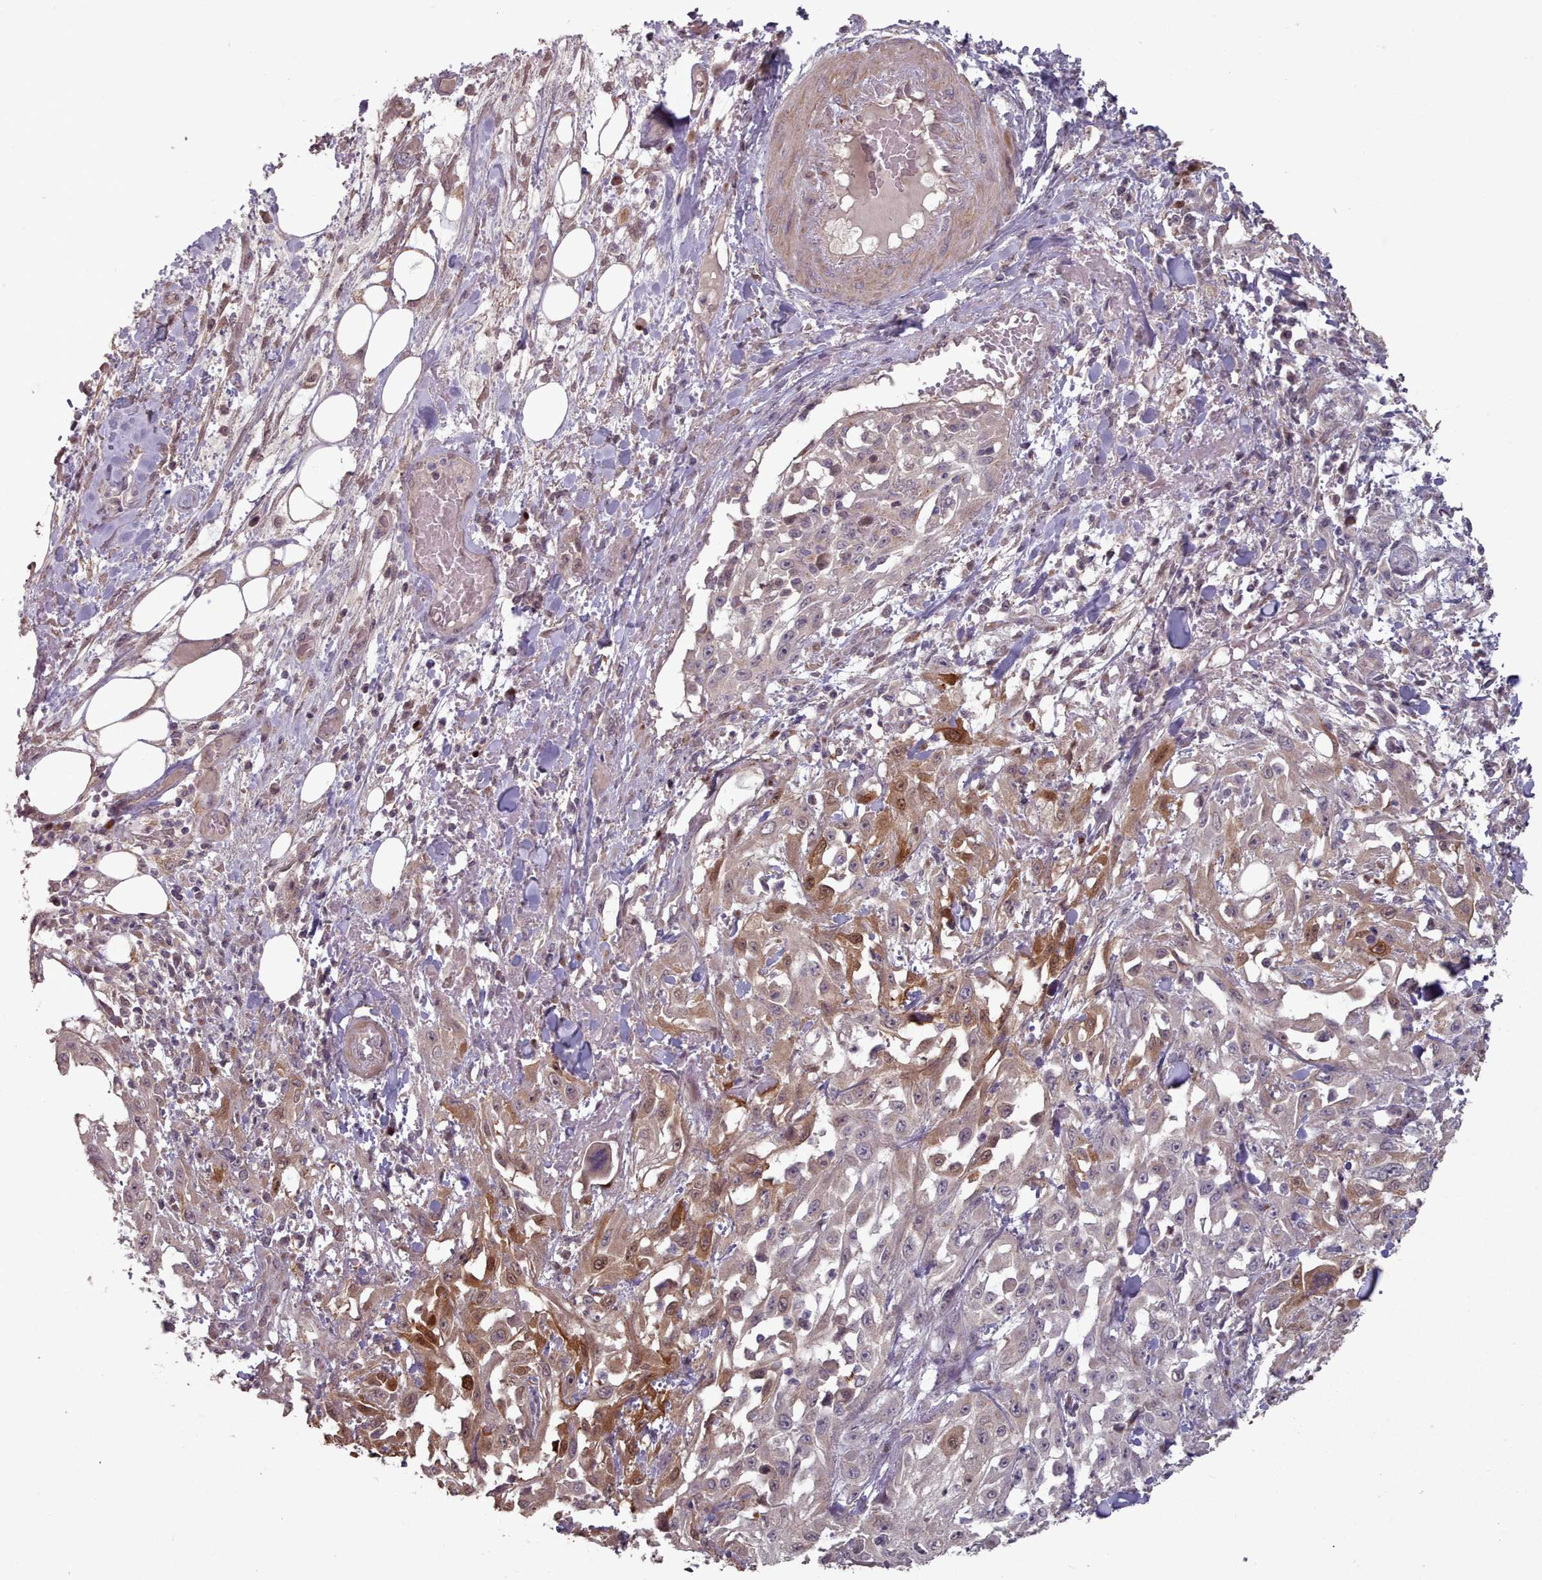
{"staining": {"intensity": "moderate", "quantity": "25%-75%", "location": "cytoplasmic/membranous,nuclear"}, "tissue": "skin cancer", "cell_type": "Tumor cells", "image_type": "cancer", "snomed": [{"axis": "morphology", "description": "Squamous cell carcinoma, NOS"}, {"axis": "morphology", "description": "Squamous cell carcinoma, metastatic, NOS"}, {"axis": "topography", "description": "Skin"}, {"axis": "topography", "description": "Lymph node"}], "caption": "Protein expression analysis of squamous cell carcinoma (skin) exhibits moderate cytoplasmic/membranous and nuclear staining in about 25%-75% of tumor cells. (DAB = brown stain, brightfield microscopy at high magnification).", "gene": "ERCC6L", "patient": {"sex": "male", "age": 75}}